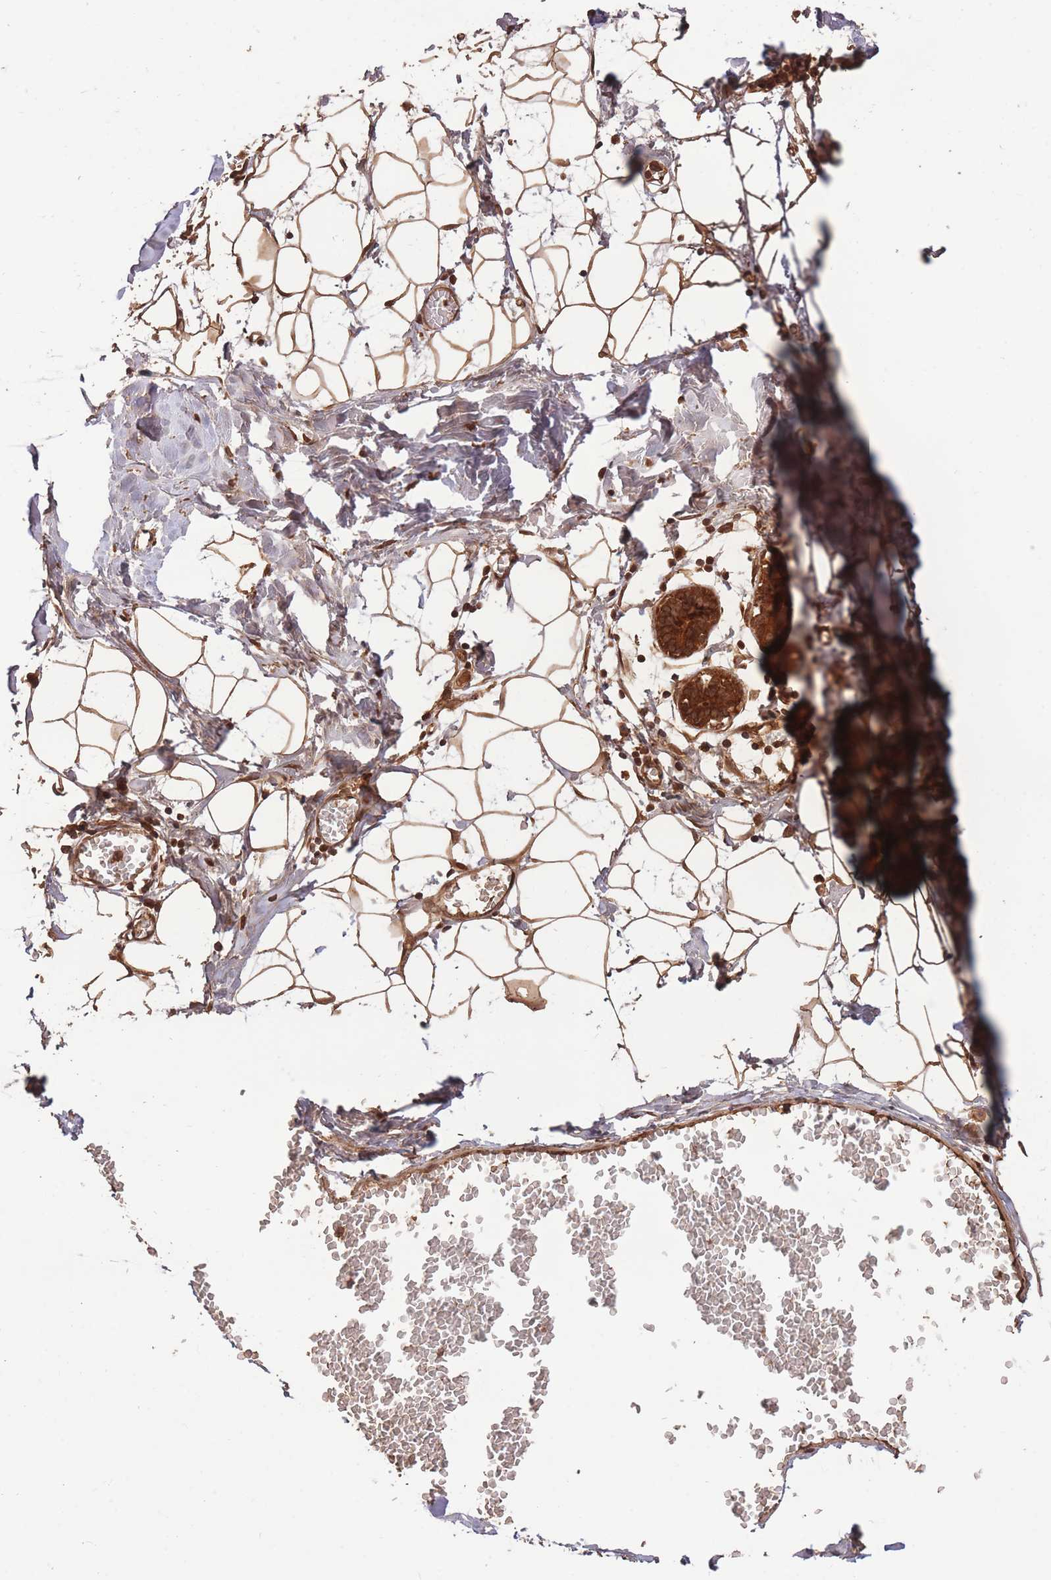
{"staining": {"intensity": "moderate", "quantity": "25%-75%", "location": "cytoplasmic/membranous"}, "tissue": "breast", "cell_type": "Adipocytes", "image_type": "normal", "snomed": [{"axis": "morphology", "description": "Normal tissue, NOS"}, {"axis": "topography", "description": "Breast"}], "caption": "Immunohistochemical staining of unremarkable breast shows 25%-75% levels of moderate cytoplasmic/membranous protein positivity in approximately 25%-75% of adipocytes. (DAB = brown stain, brightfield microscopy at high magnification).", "gene": "RGS14", "patient": {"sex": "female", "age": 27}}